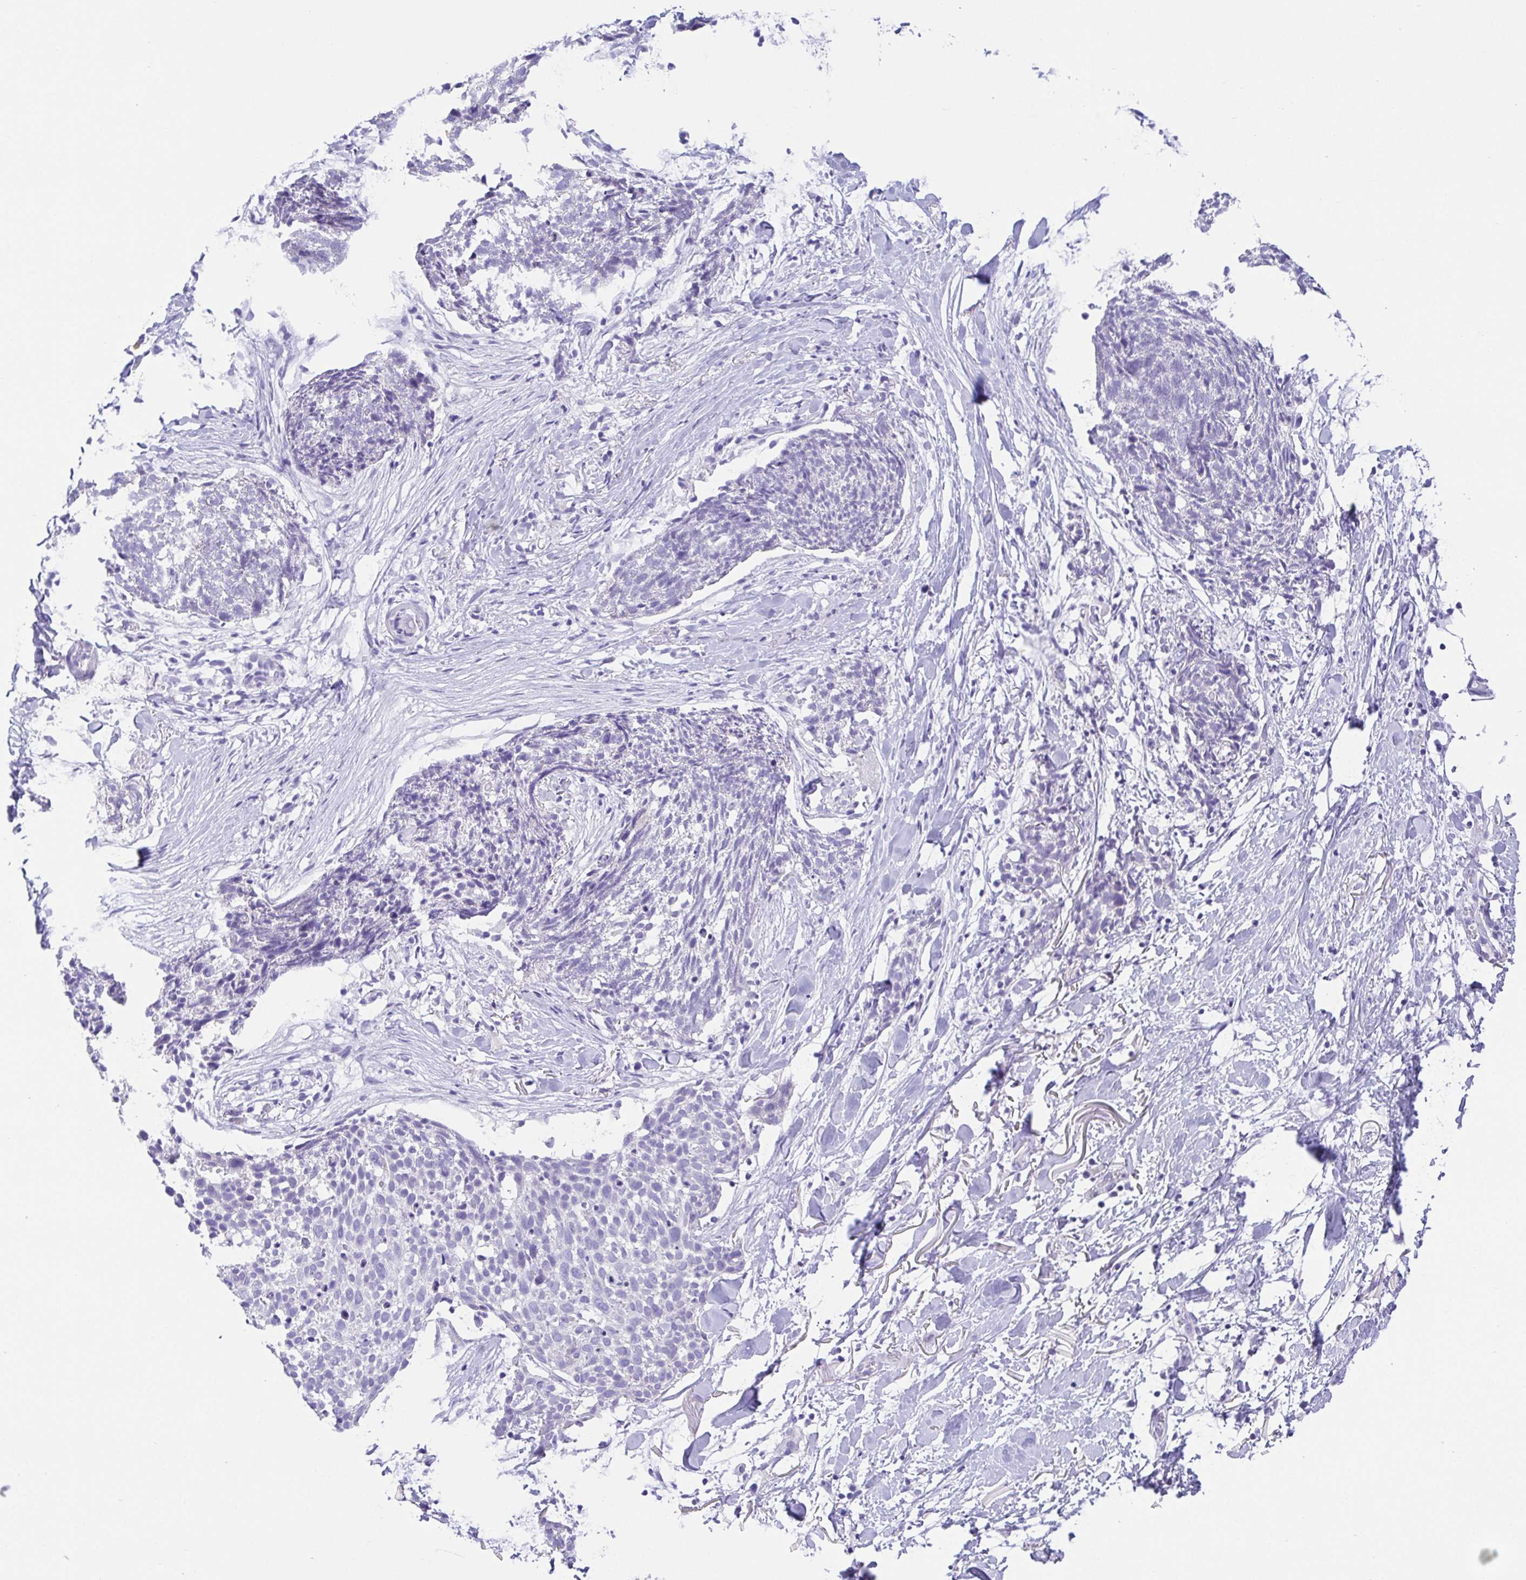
{"staining": {"intensity": "negative", "quantity": "none", "location": "none"}, "tissue": "skin cancer", "cell_type": "Tumor cells", "image_type": "cancer", "snomed": [{"axis": "morphology", "description": "Squamous cell carcinoma, NOS"}, {"axis": "topography", "description": "Skin"}, {"axis": "topography", "description": "Vulva"}], "caption": "IHC micrograph of human skin squamous cell carcinoma stained for a protein (brown), which reveals no positivity in tumor cells.", "gene": "LUZP4", "patient": {"sex": "female", "age": 75}}